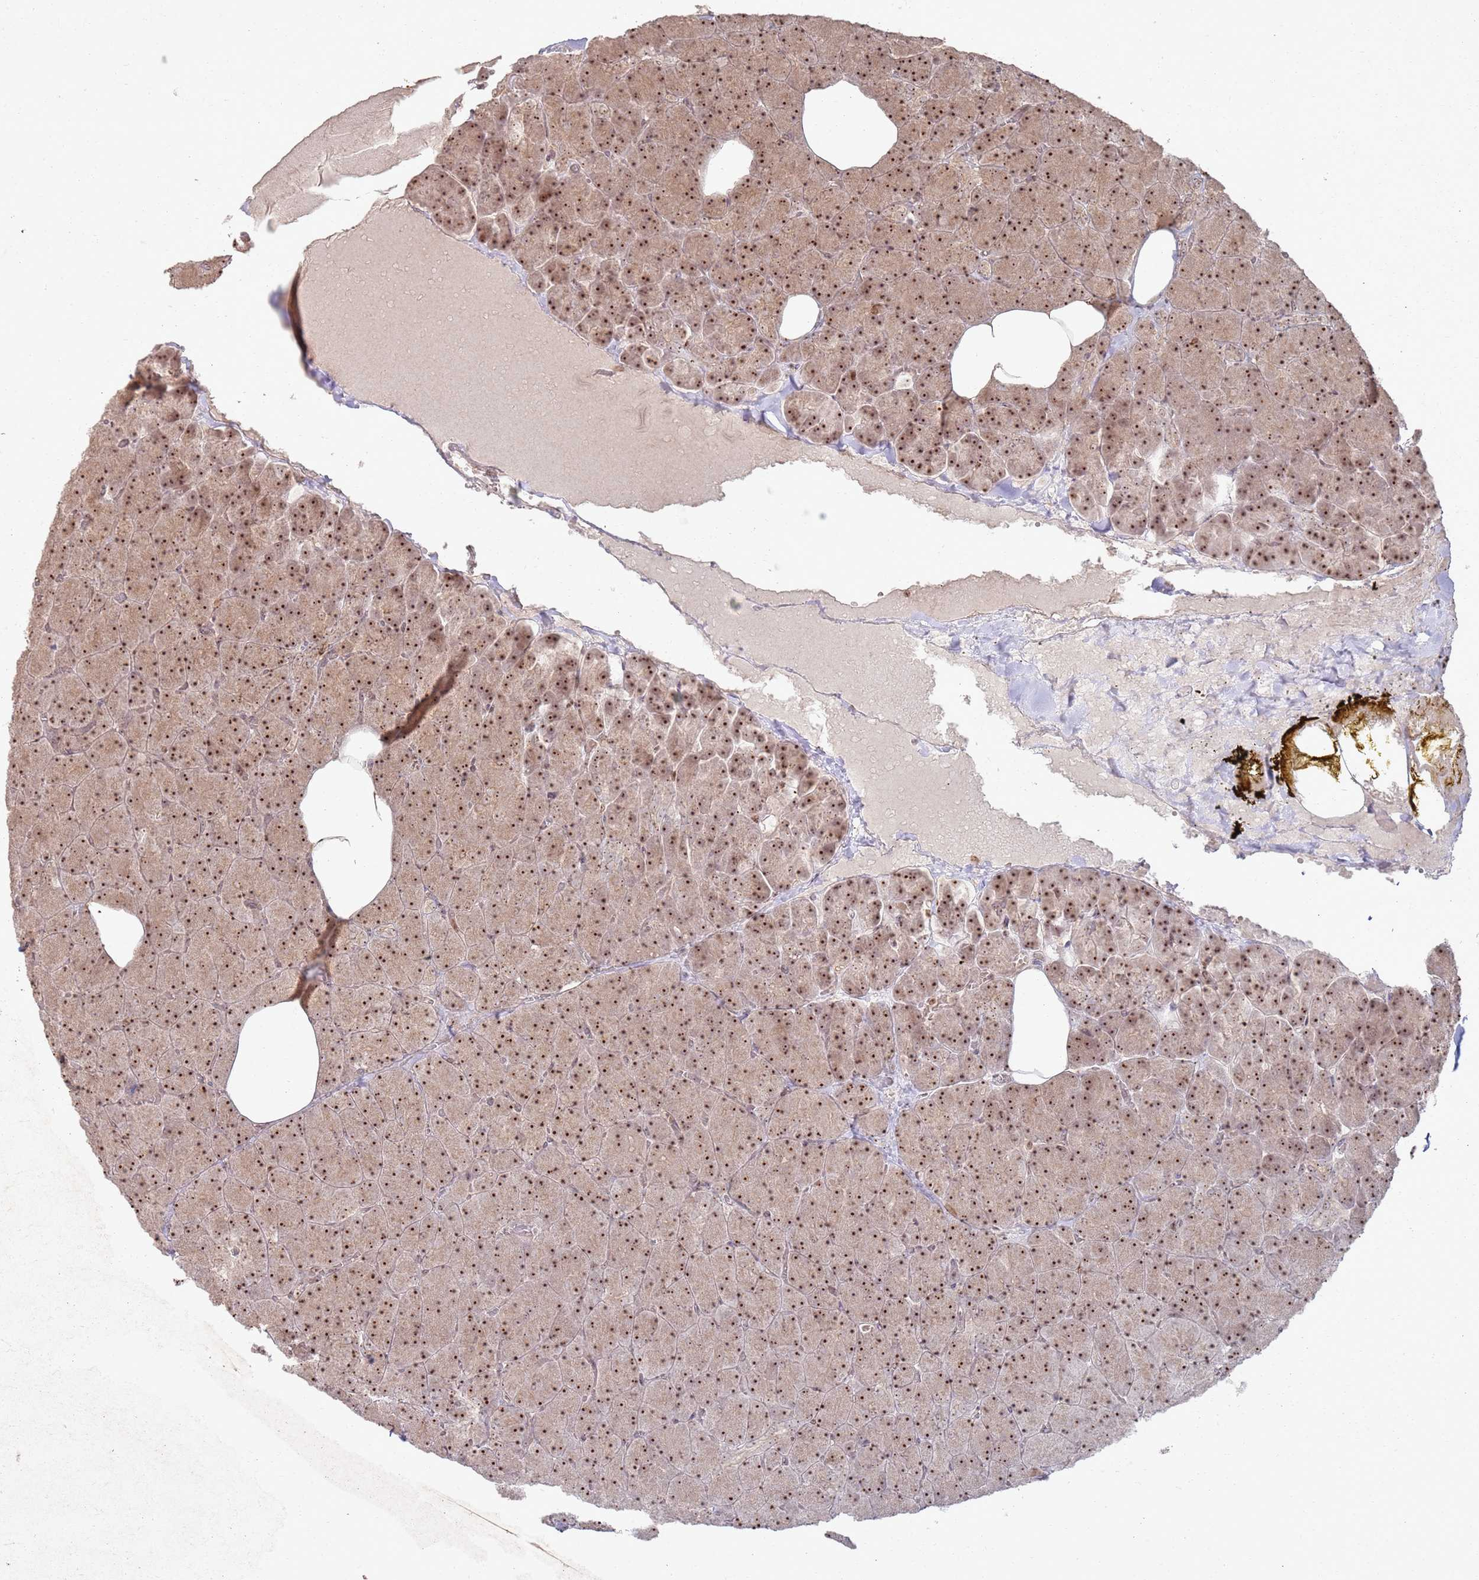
{"staining": {"intensity": "strong", "quantity": ">75%", "location": "nuclear"}, "tissue": "pancreas", "cell_type": "Exocrine glandular cells", "image_type": "normal", "snomed": [{"axis": "morphology", "description": "Normal tissue, NOS"}, {"axis": "morphology", "description": "Carcinoid, malignant, NOS"}, {"axis": "topography", "description": "Pancreas"}], "caption": "This is a histology image of immunohistochemistry staining of benign pancreas, which shows strong expression in the nuclear of exocrine glandular cells.", "gene": "UTP11", "patient": {"sex": "female", "age": 35}}